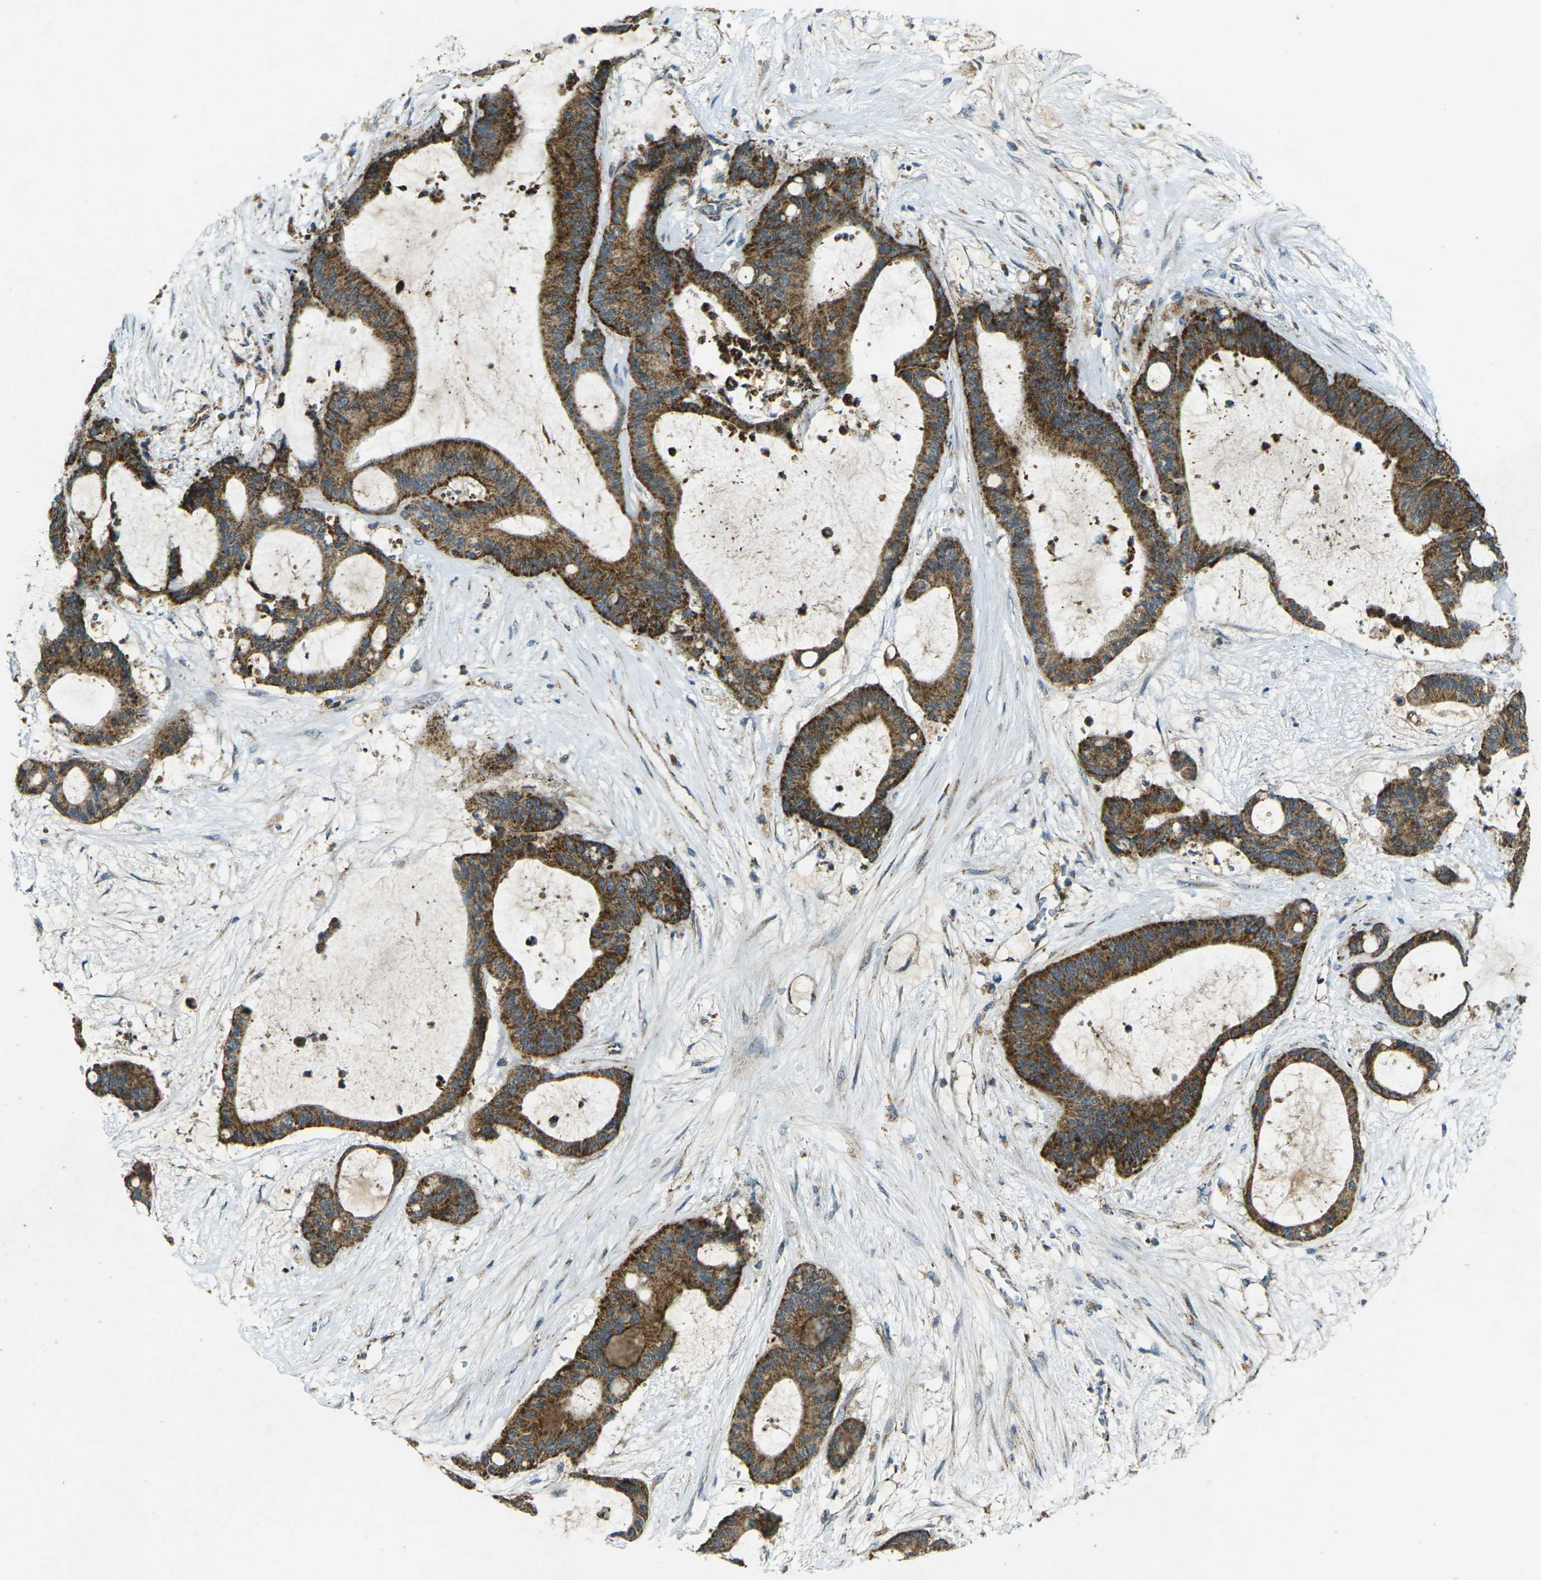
{"staining": {"intensity": "strong", "quantity": ">75%", "location": "cytoplasmic/membranous"}, "tissue": "liver cancer", "cell_type": "Tumor cells", "image_type": "cancer", "snomed": [{"axis": "morphology", "description": "Cholangiocarcinoma"}, {"axis": "topography", "description": "Liver"}], "caption": "An image showing strong cytoplasmic/membranous positivity in approximately >75% of tumor cells in liver cancer (cholangiocarcinoma), as visualized by brown immunohistochemical staining.", "gene": "IGF1R", "patient": {"sex": "female", "age": 73}}